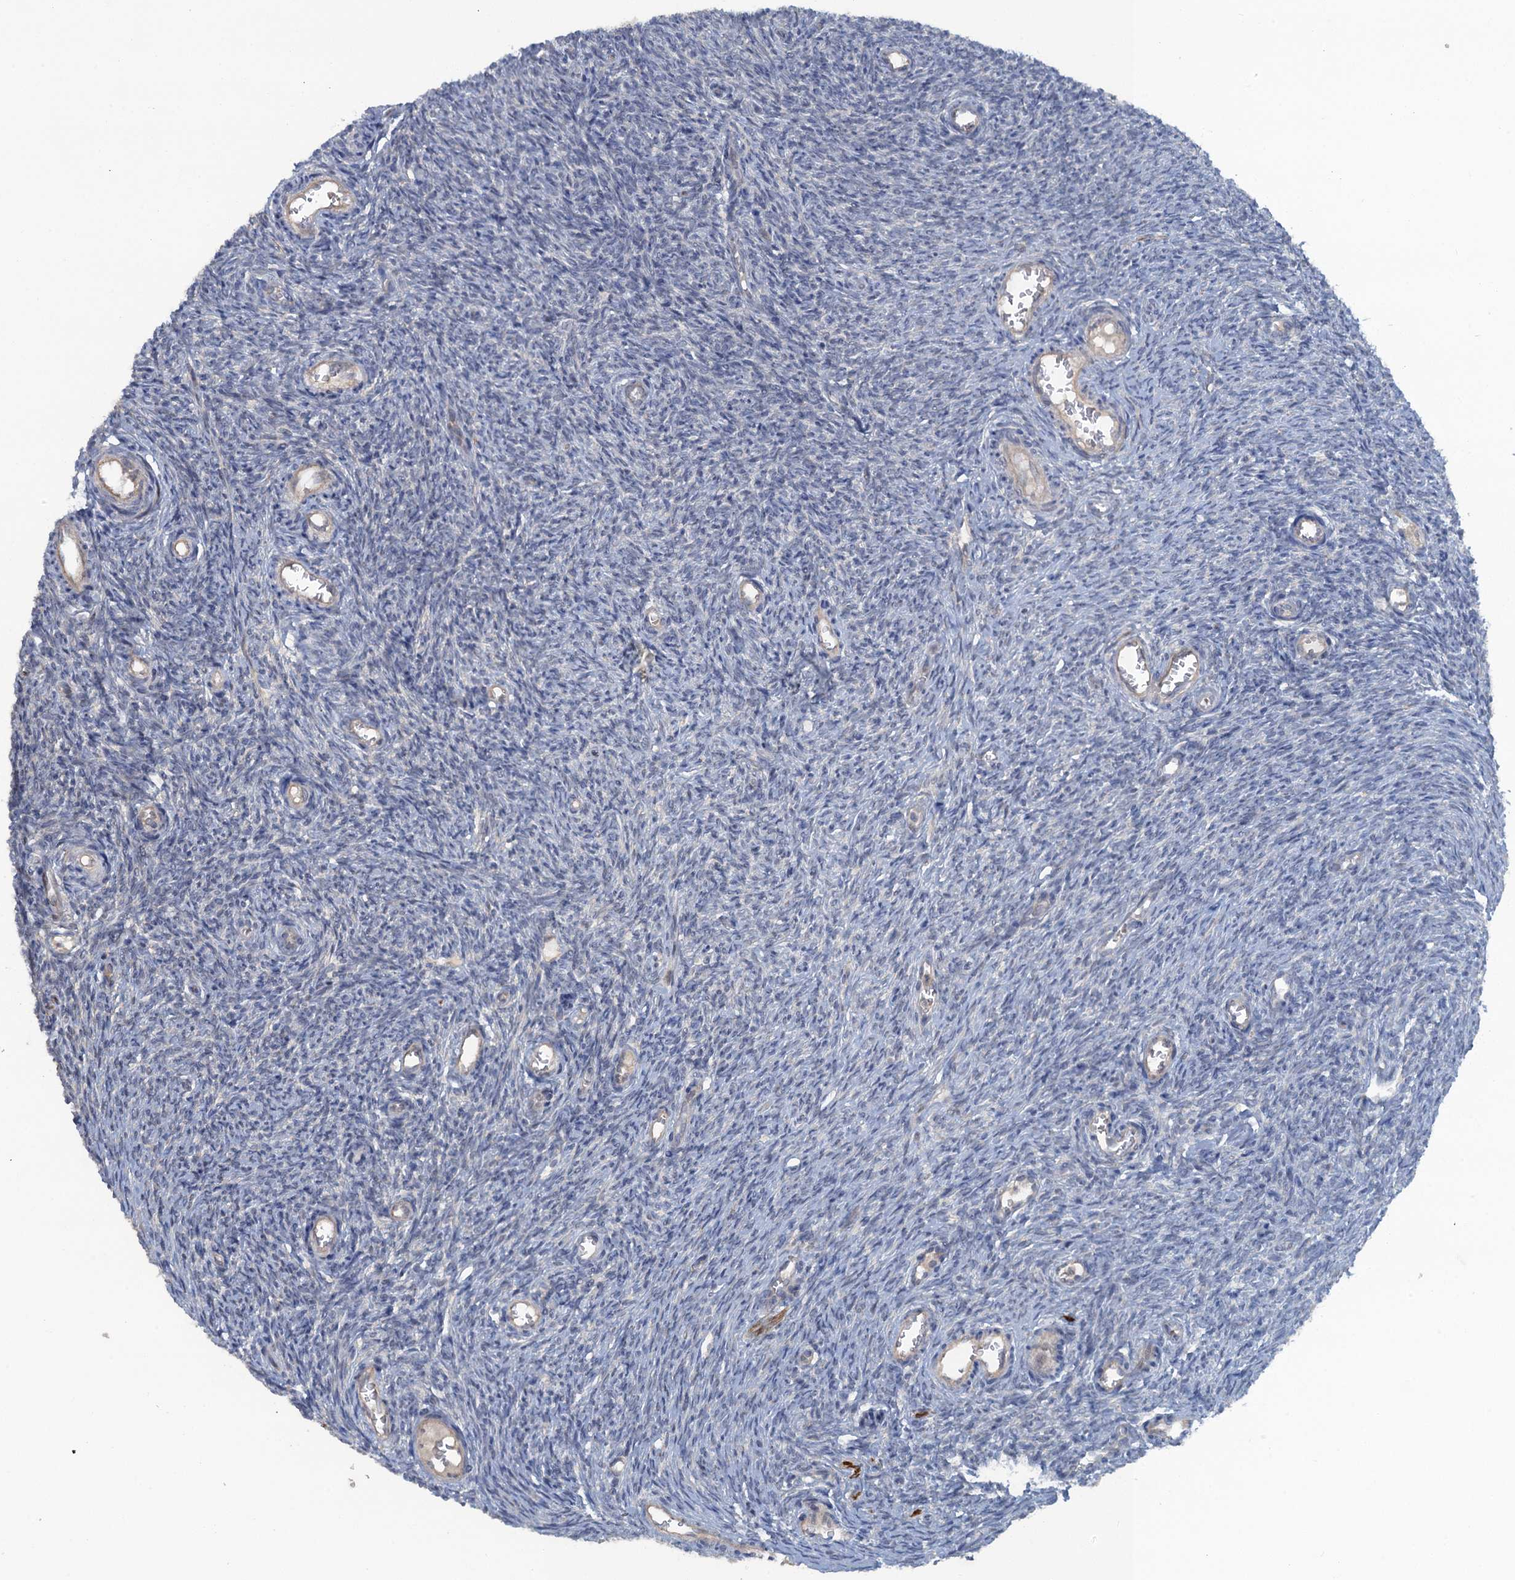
{"staining": {"intensity": "negative", "quantity": "none", "location": "none"}, "tissue": "ovary", "cell_type": "Ovarian stroma cells", "image_type": "normal", "snomed": [{"axis": "morphology", "description": "Normal tissue, NOS"}, {"axis": "topography", "description": "Ovary"}], "caption": "Immunohistochemical staining of benign human ovary displays no significant positivity in ovarian stroma cells. (DAB (3,3'-diaminobenzidine) IHC, high magnification).", "gene": "MYO16", "patient": {"sex": "female", "age": 44}}